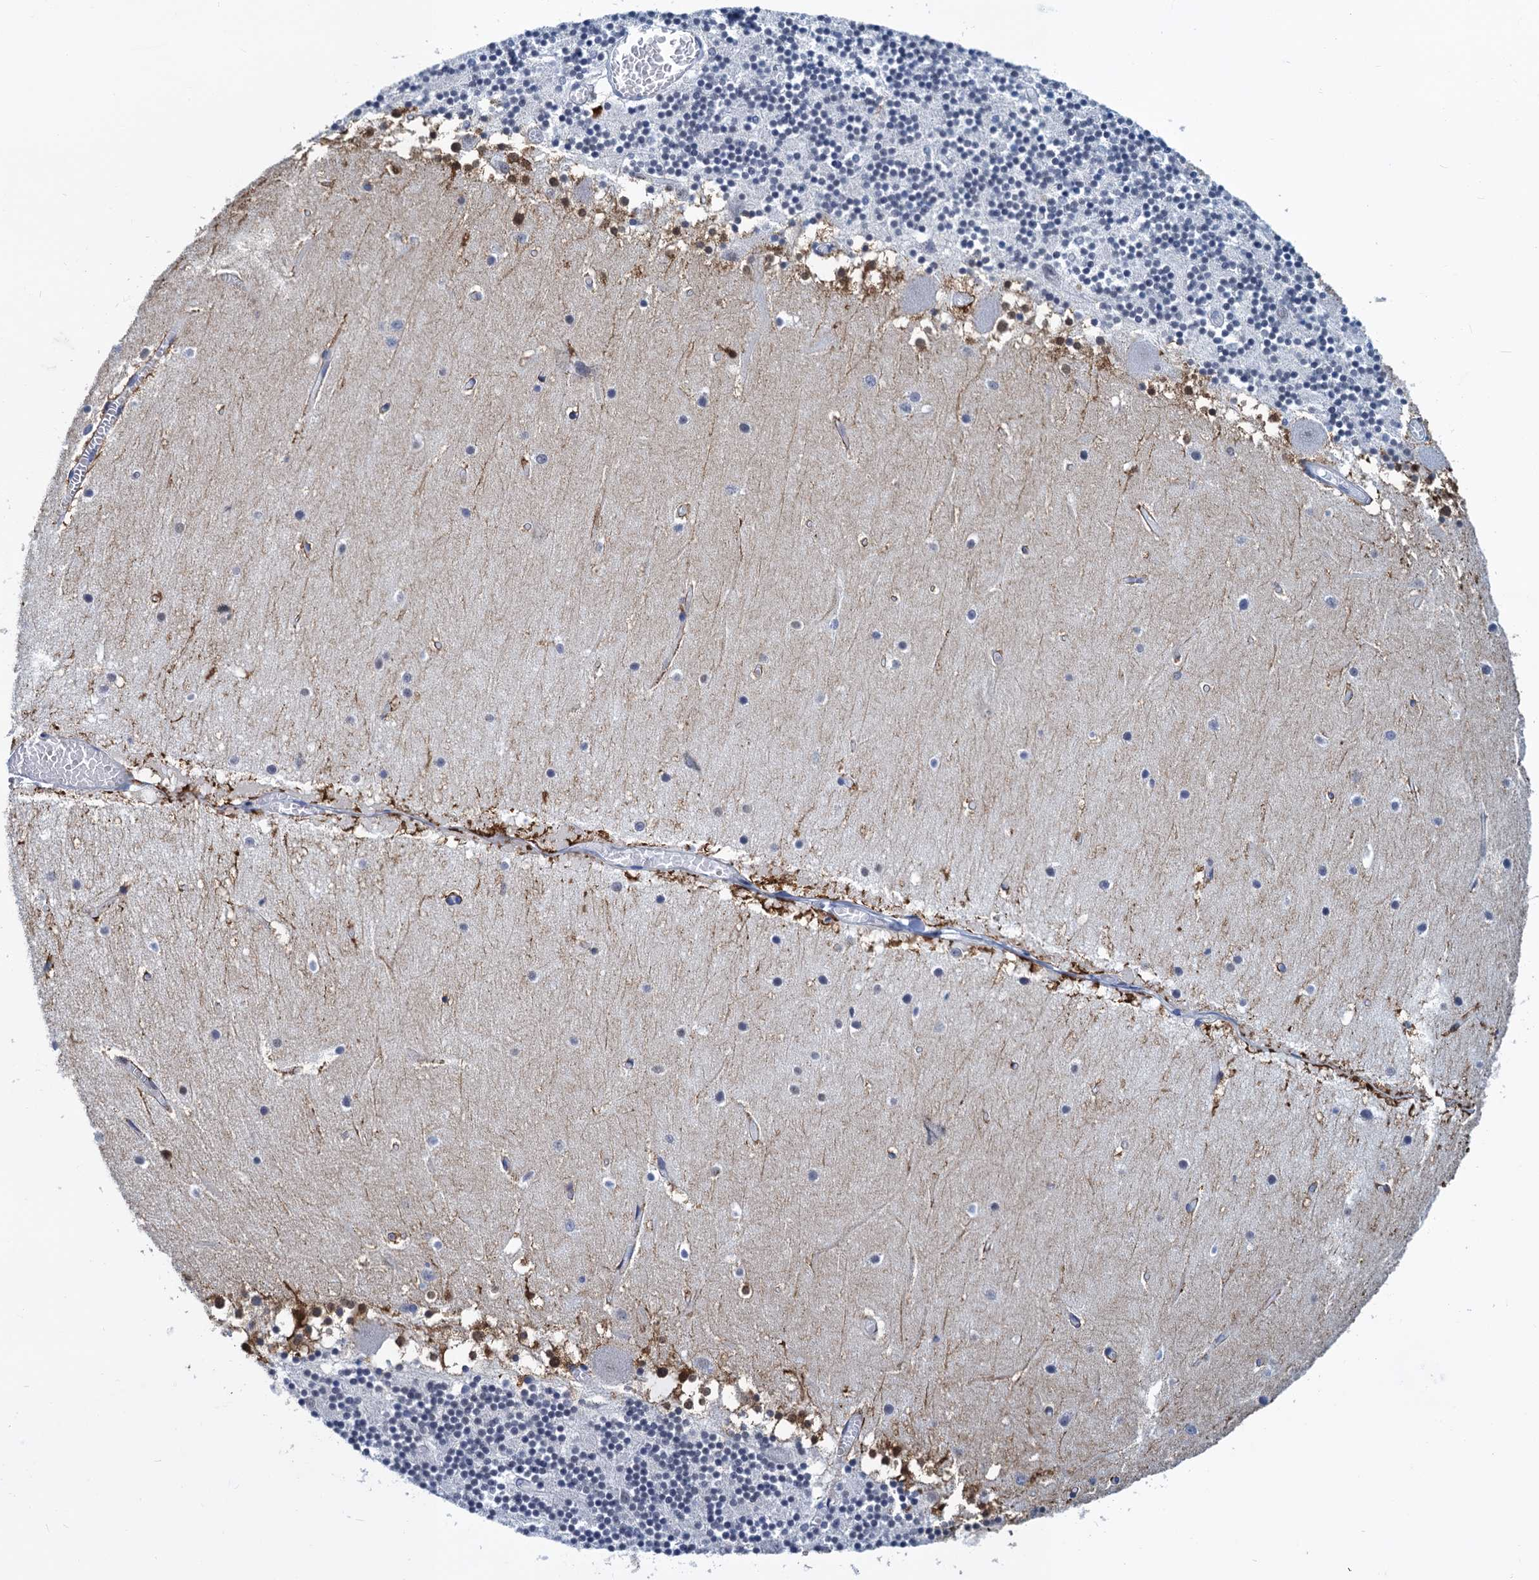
{"staining": {"intensity": "negative", "quantity": "none", "location": "none"}, "tissue": "cerebellum", "cell_type": "Cells in granular layer", "image_type": "normal", "snomed": [{"axis": "morphology", "description": "Normal tissue, NOS"}, {"axis": "topography", "description": "Cerebellum"}], "caption": "A high-resolution image shows IHC staining of unremarkable cerebellum, which reveals no significant staining in cells in granular layer. The staining was performed using DAB (3,3'-diaminobenzidine) to visualize the protein expression in brown, while the nuclei were stained in blue with hematoxylin (Magnification: 20x).", "gene": "GINS3", "patient": {"sex": "female", "age": 28}}